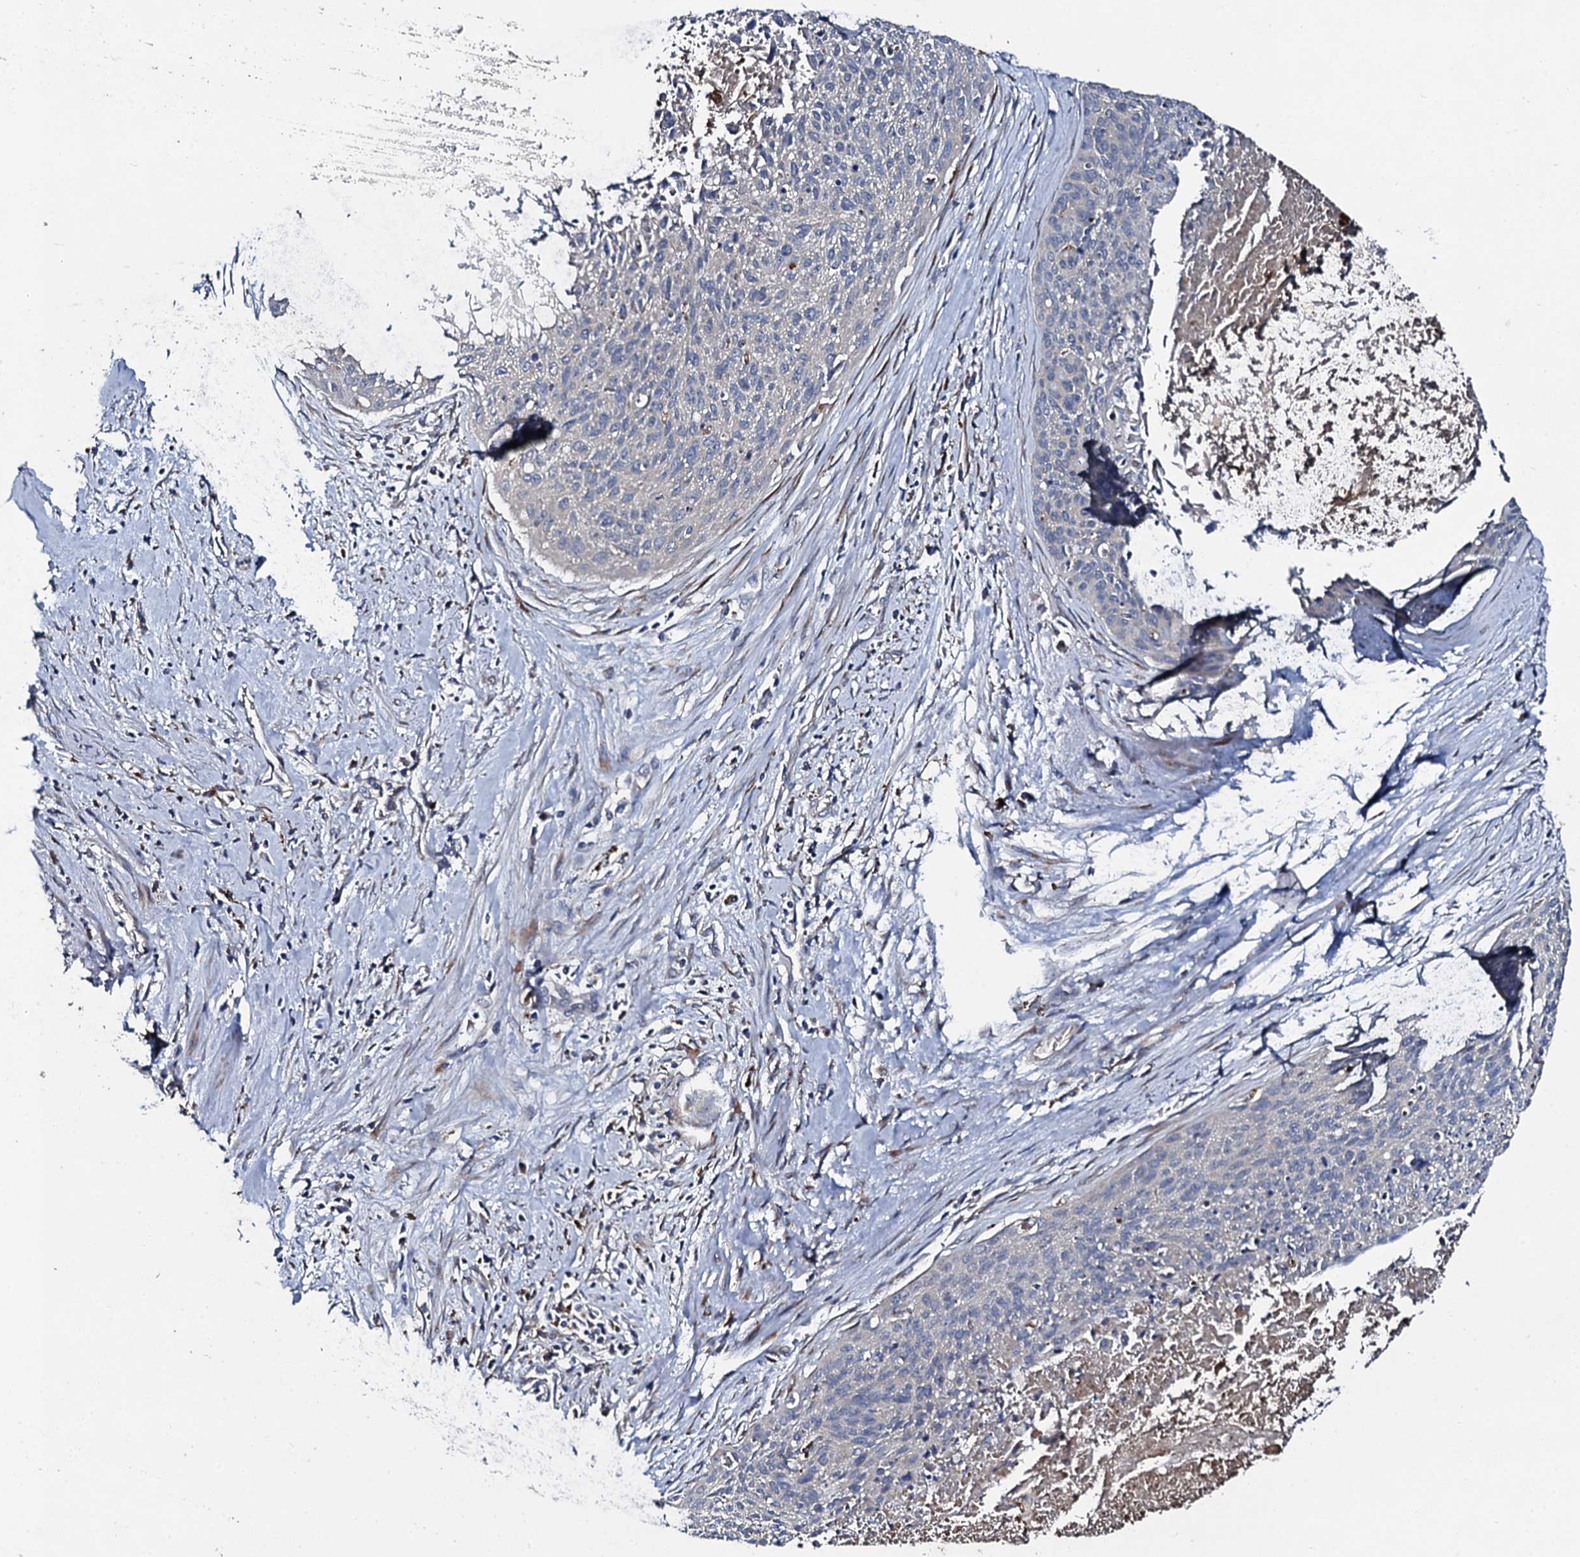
{"staining": {"intensity": "negative", "quantity": "none", "location": "none"}, "tissue": "cervical cancer", "cell_type": "Tumor cells", "image_type": "cancer", "snomed": [{"axis": "morphology", "description": "Squamous cell carcinoma, NOS"}, {"axis": "topography", "description": "Cervix"}], "caption": "The micrograph shows no significant staining in tumor cells of cervical cancer.", "gene": "LRRC28", "patient": {"sex": "female", "age": 55}}